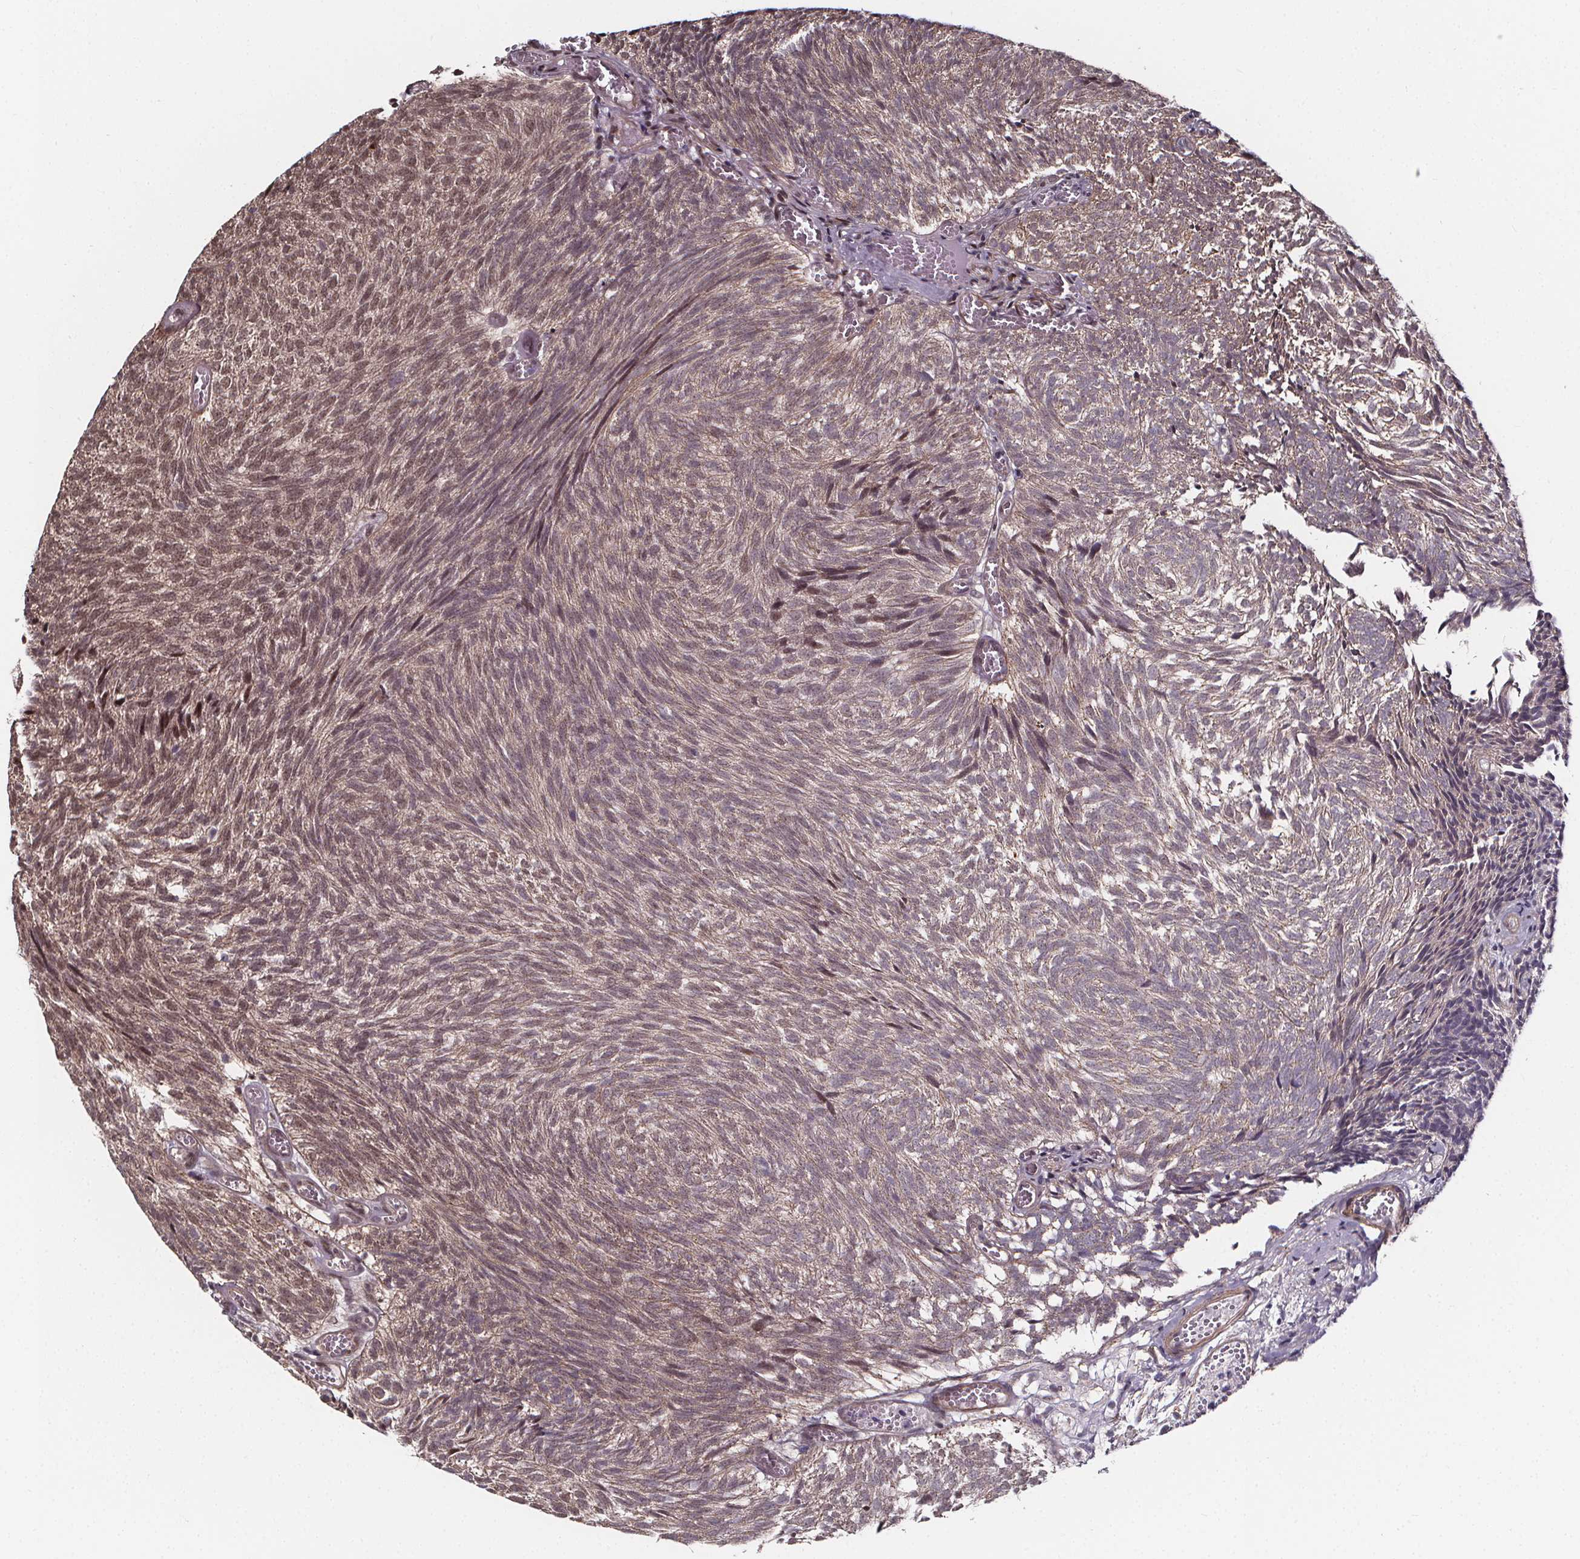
{"staining": {"intensity": "weak", "quantity": "<25%", "location": "nuclear"}, "tissue": "urothelial cancer", "cell_type": "Tumor cells", "image_type": "cancer", "snomed": [{"axis": "morphology", "description": "Urothelial carcinoma, Low grade"}, {"axis": "topography", "description": "Urinary bladder"}], "caption": "There is no significant expression in tumor cells of urothelial cancer.", "gene": "DDIT3", "patient": {"sex": "male", "age": 77}}